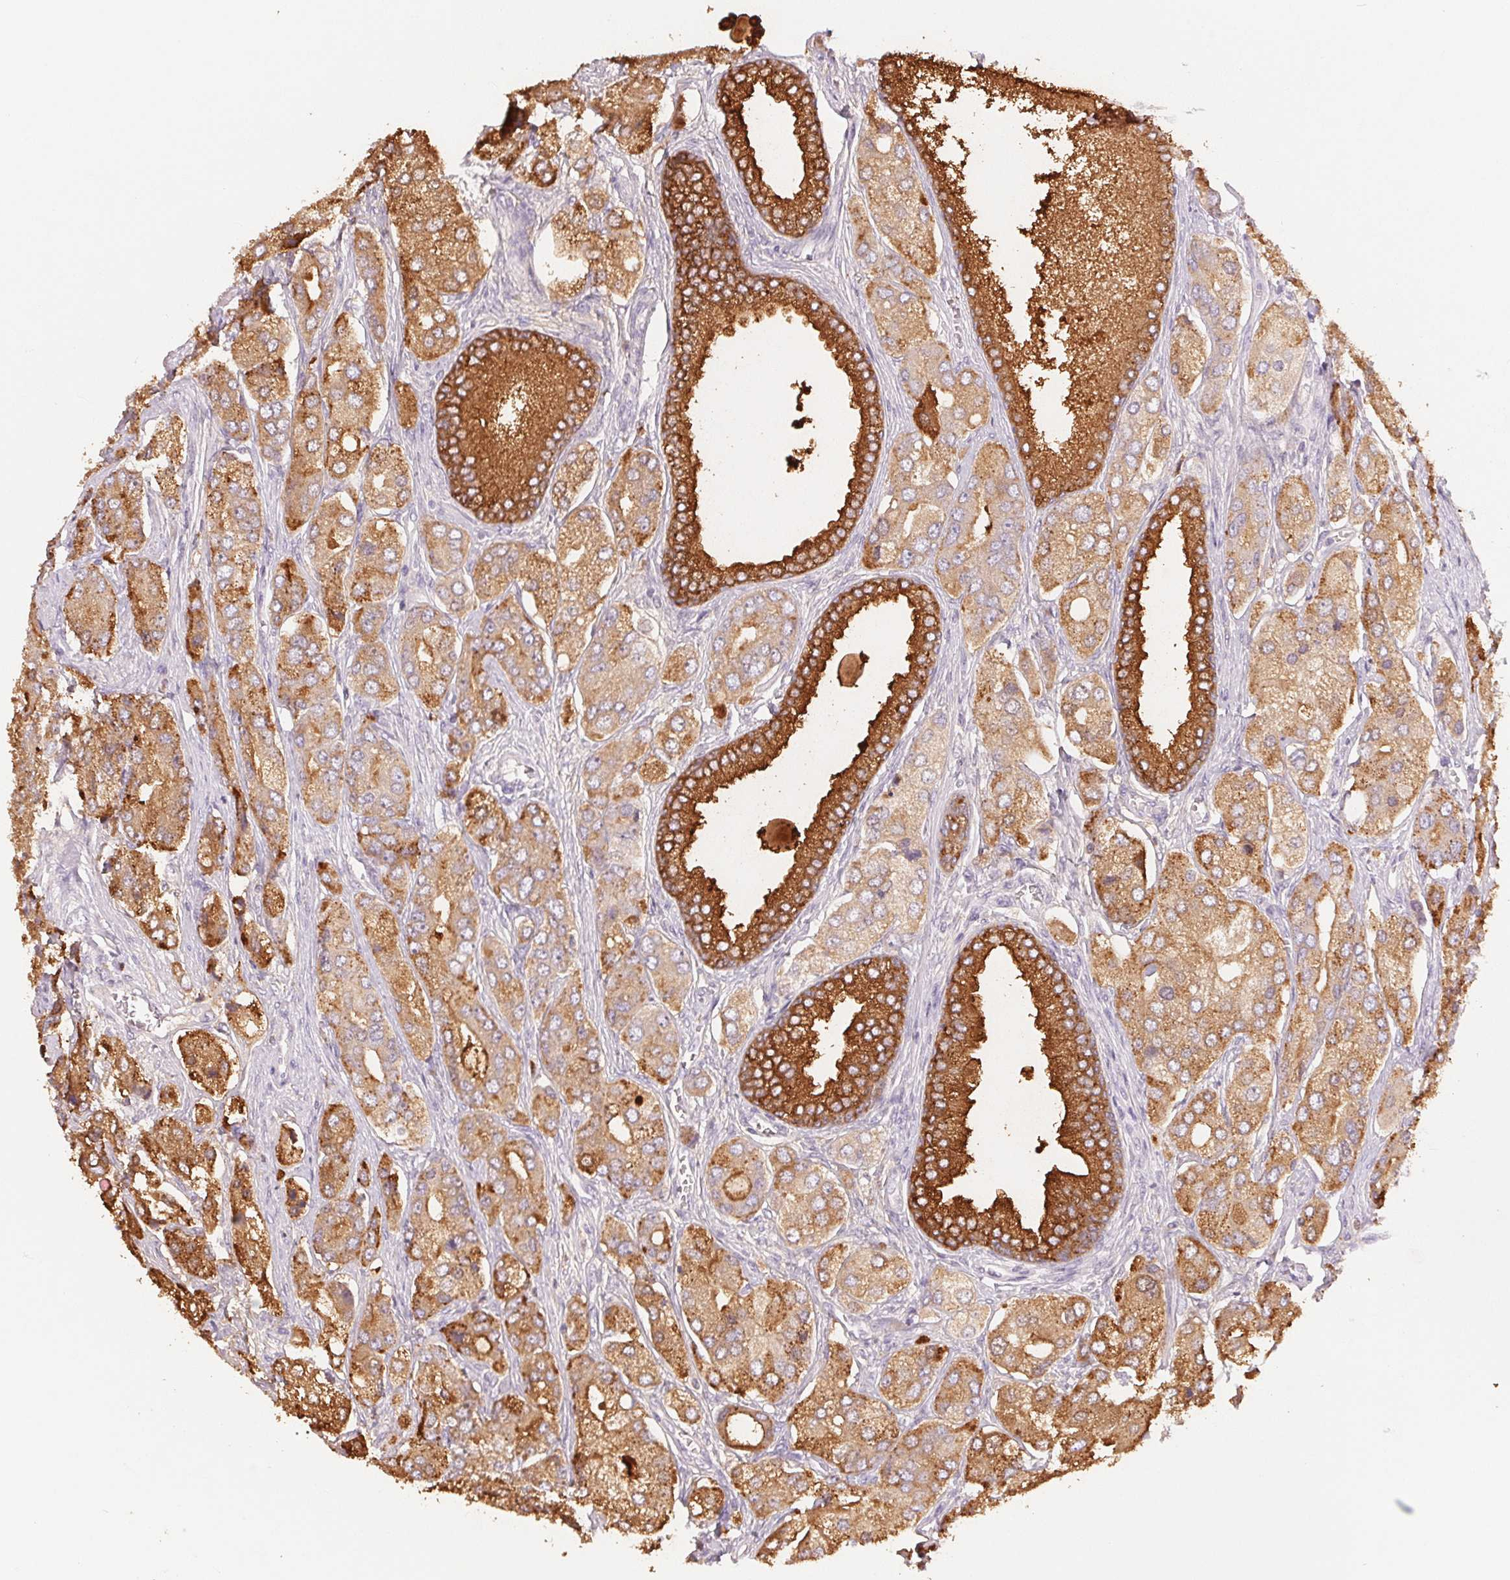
{"staining": {"intensity": "moderate", "quantity": ">75%", "location": "cytoplasmic/membranous"}, "tissue": "prostate cancer", "cell_type": "Tumor cells", "image_type": "cancer", "snomed": [{"axis": "morphology", "description": "Adenocarcinoma, Low grade"}, {"axis": "topography", "description": "Prostate"}], "caption": "The immunohistochemical stain shows moderate cytoplasmic/membranous staining in tumor cells of prostate adenocarcinoma (low-grade) tissue.", "gene": "ACP3", "patient": {"sex": "male", "age": 69}}